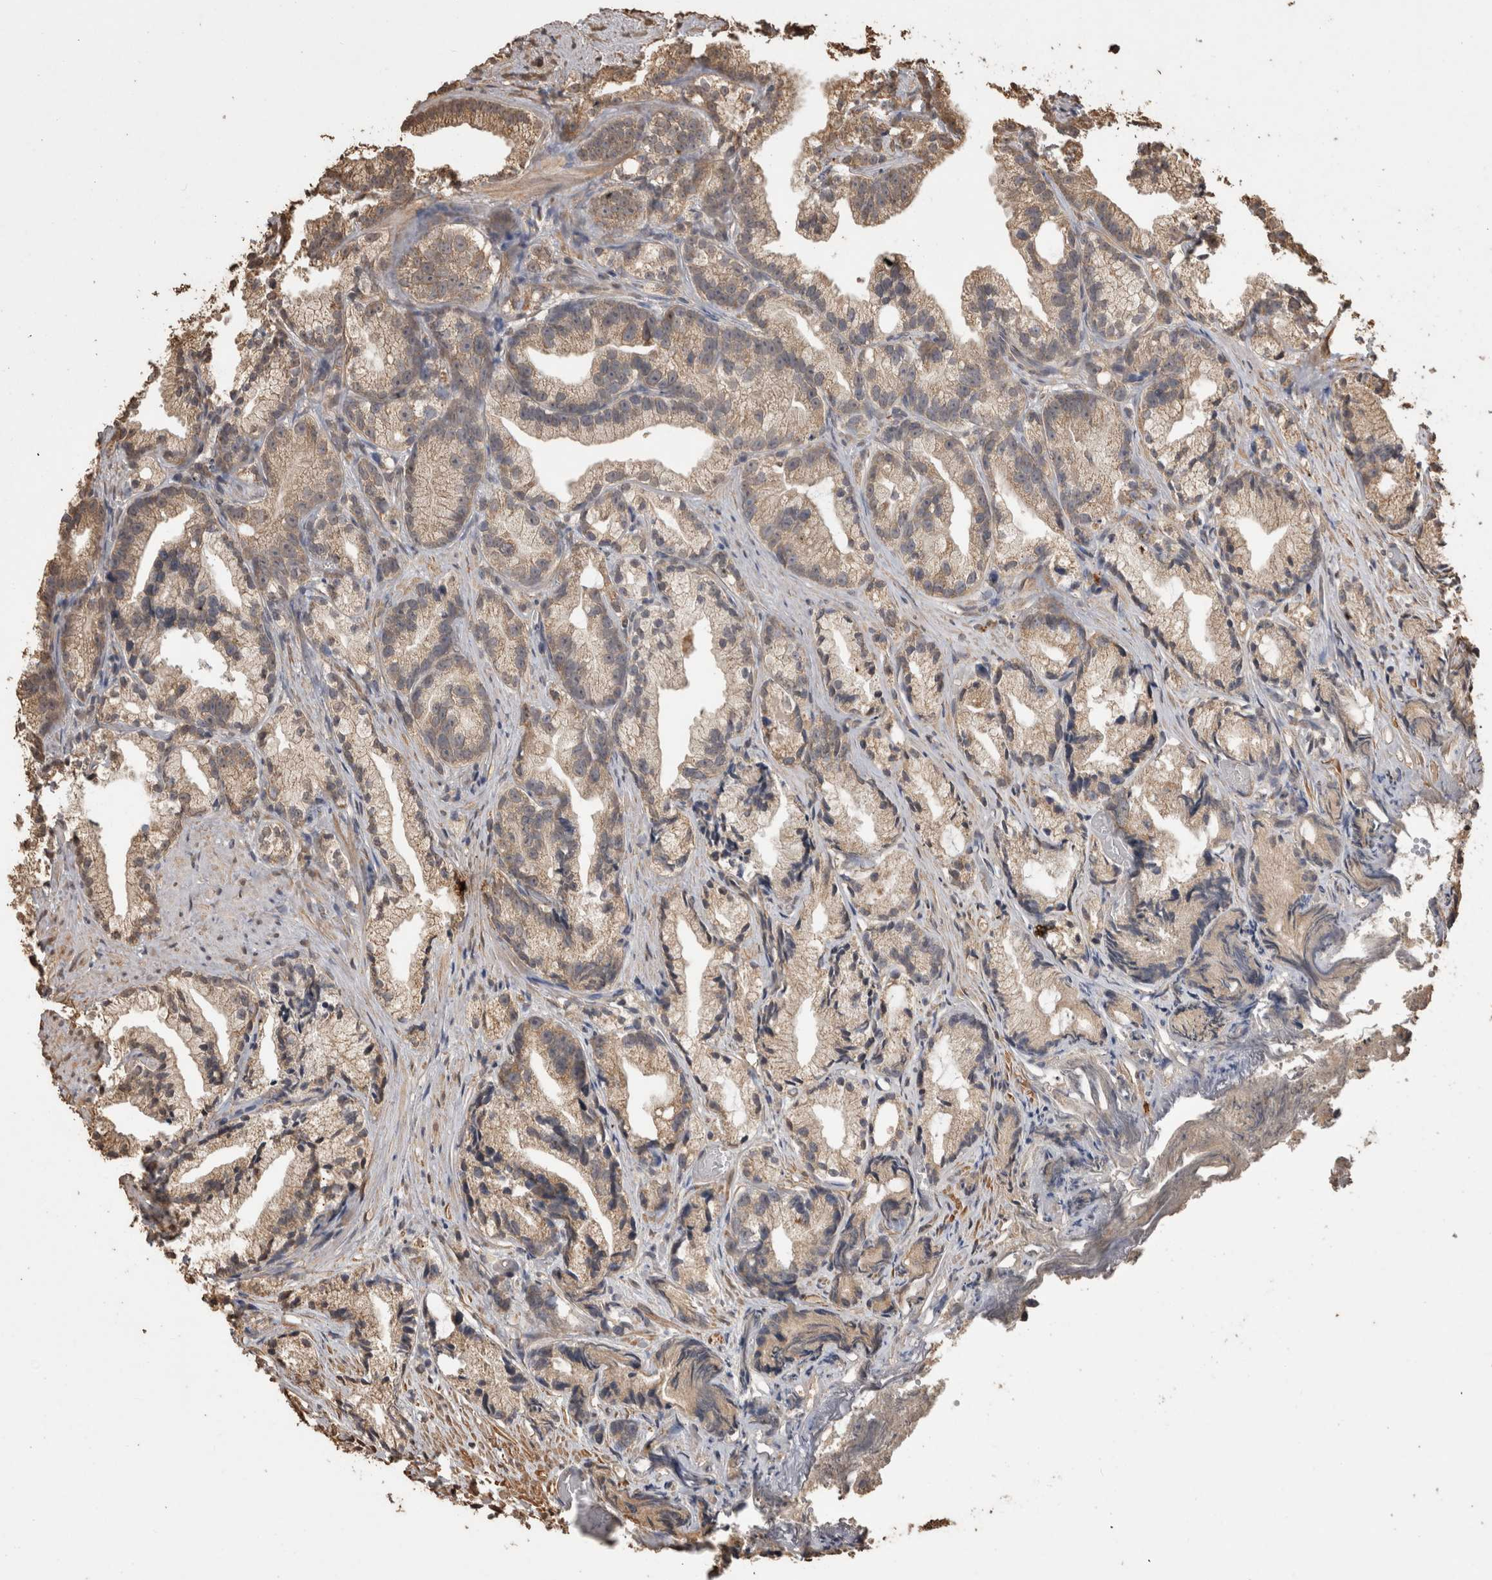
{"staining": {"intensity": "weak", "quantity": ">75%", "location": "cytoplasmic/membranous"}, "tissue": "prostate cancer", "cell_type": "Tumor cells", "image_type": "cancer", "snomed": [{"axis": "morphology", "description": "Adenocarcinoma, Low grade"}, {"axis": "topography", "description": "Prostate"}], "caption": "Brown immunohistochemical staining in human prostate cancer (low-grade adenocarcinoma) shows weak cytoplasmic/membranous expression in about >75% of tumor cells. (DAB (3,3'-diaminobenzidine) IHC with brightfield microscopy, high magnification).", "gene": "SOCS5", "patient": {"sex": "male", "age": 89}}